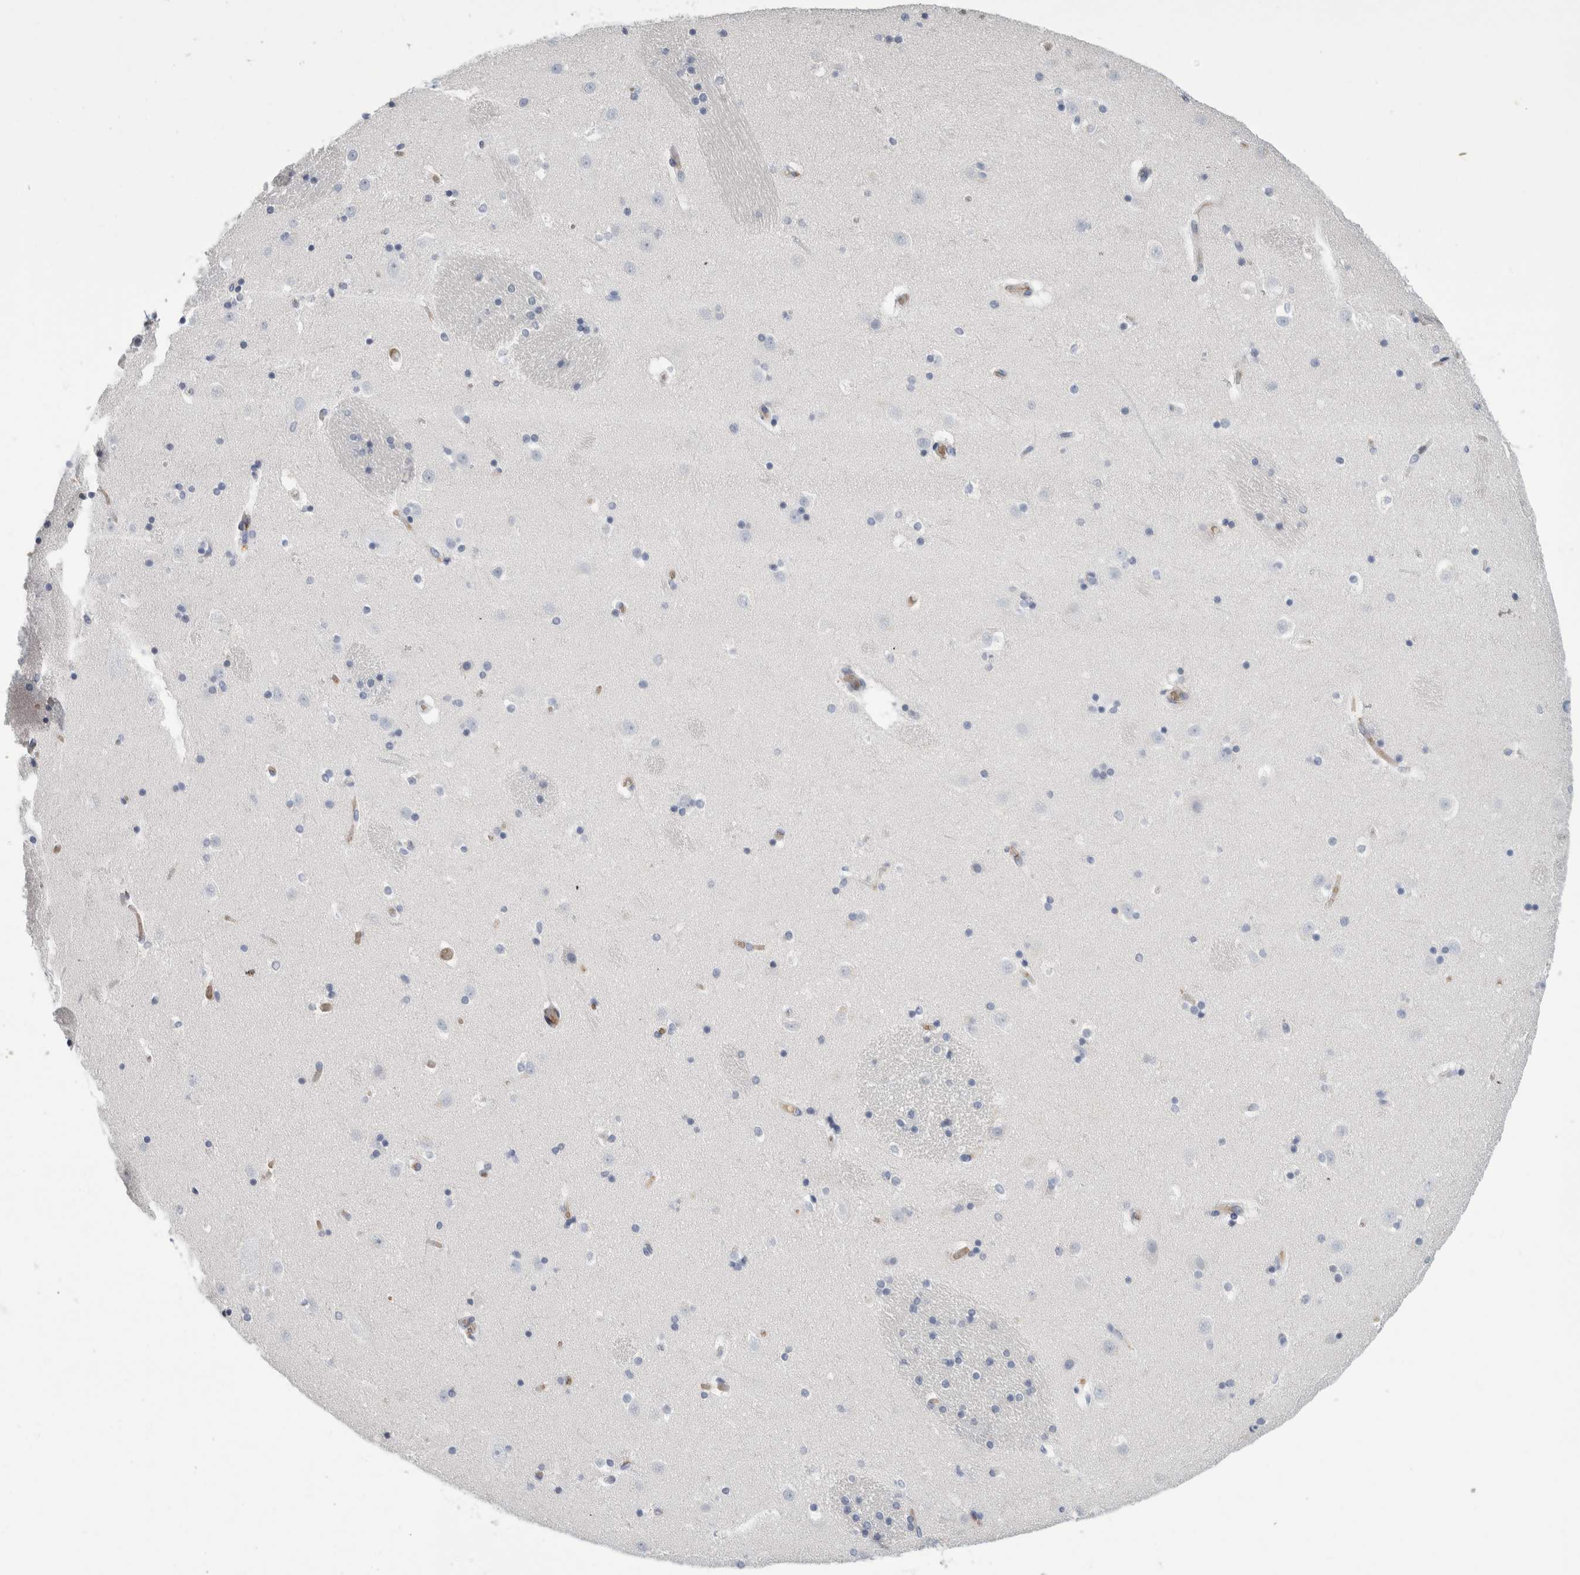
{"staining": {"intensity": "negative", "quantity": "none", "location": "none"}, "tissue": "caudate", "cell_type": "Glial cells", "image_type": "normal", "snomed": [{"axis": "morphology", "description": "Normal tissue, NOS"}, {"axis": "topography", "description": "Lateral ventricle wall"}], "caption": "Caudate was stained to show a protein in brown. There is no significant positivity in glial cells. (Immunohistochemistry, brightfield microscopy, high magnification).", "gene": "CA1", "patient": {"sex": "male", "age": 45}}